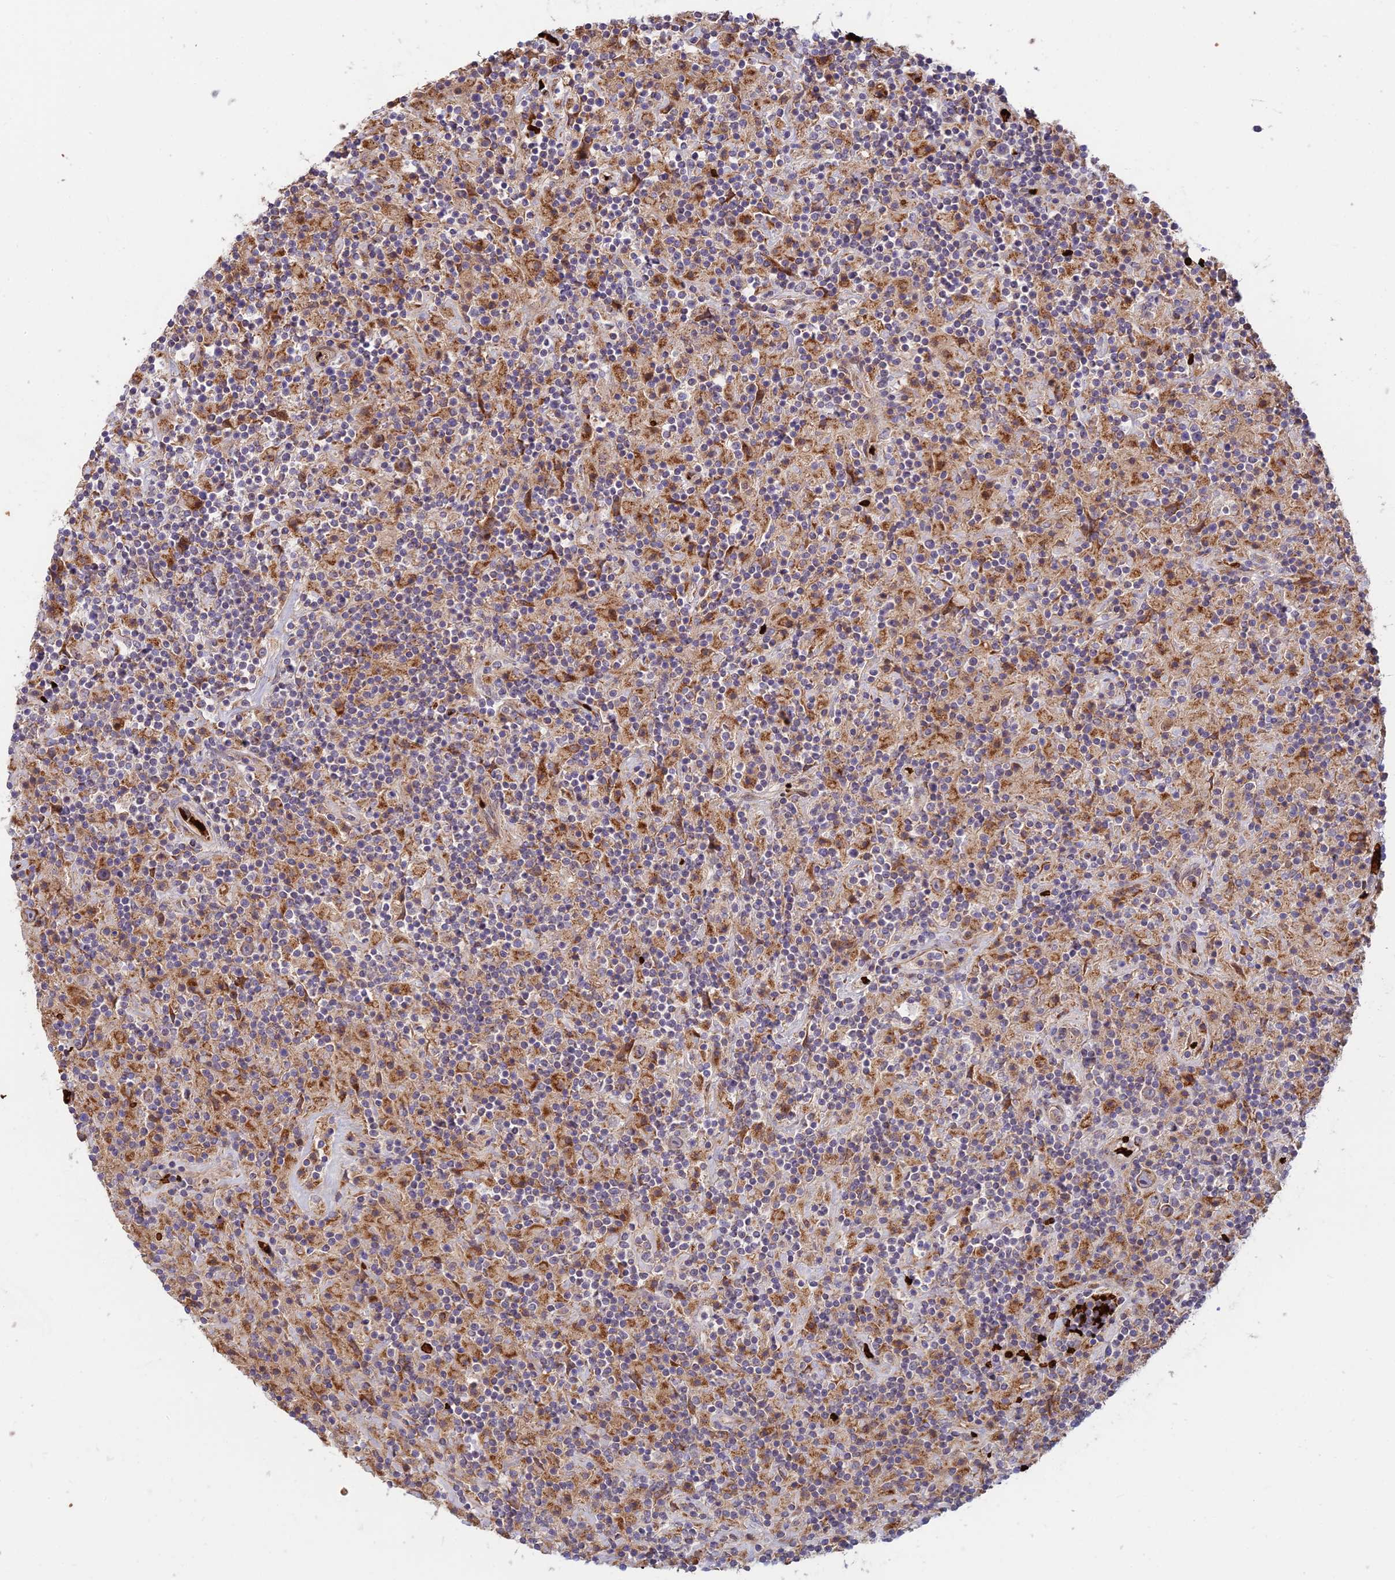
{"staining": {"intensity": "weak", "quantity": "25%-75%", "location": "cytoplasmic/membranous"}, "tissue": "lymphoma", "cell_type": "Tumor cells", "image_type": "cancer", "snomed": [{"axis": "morphology", "description": "Hodgkin's disease, NOS"}, {"axis": "topography", "description": "Lymph node"}], "caption": "Human lymphoma stained with a protein marker shows weak staining in tumor cells.", "gene": "UFSP2", "patient": {"sex": "male", "age": 70}}